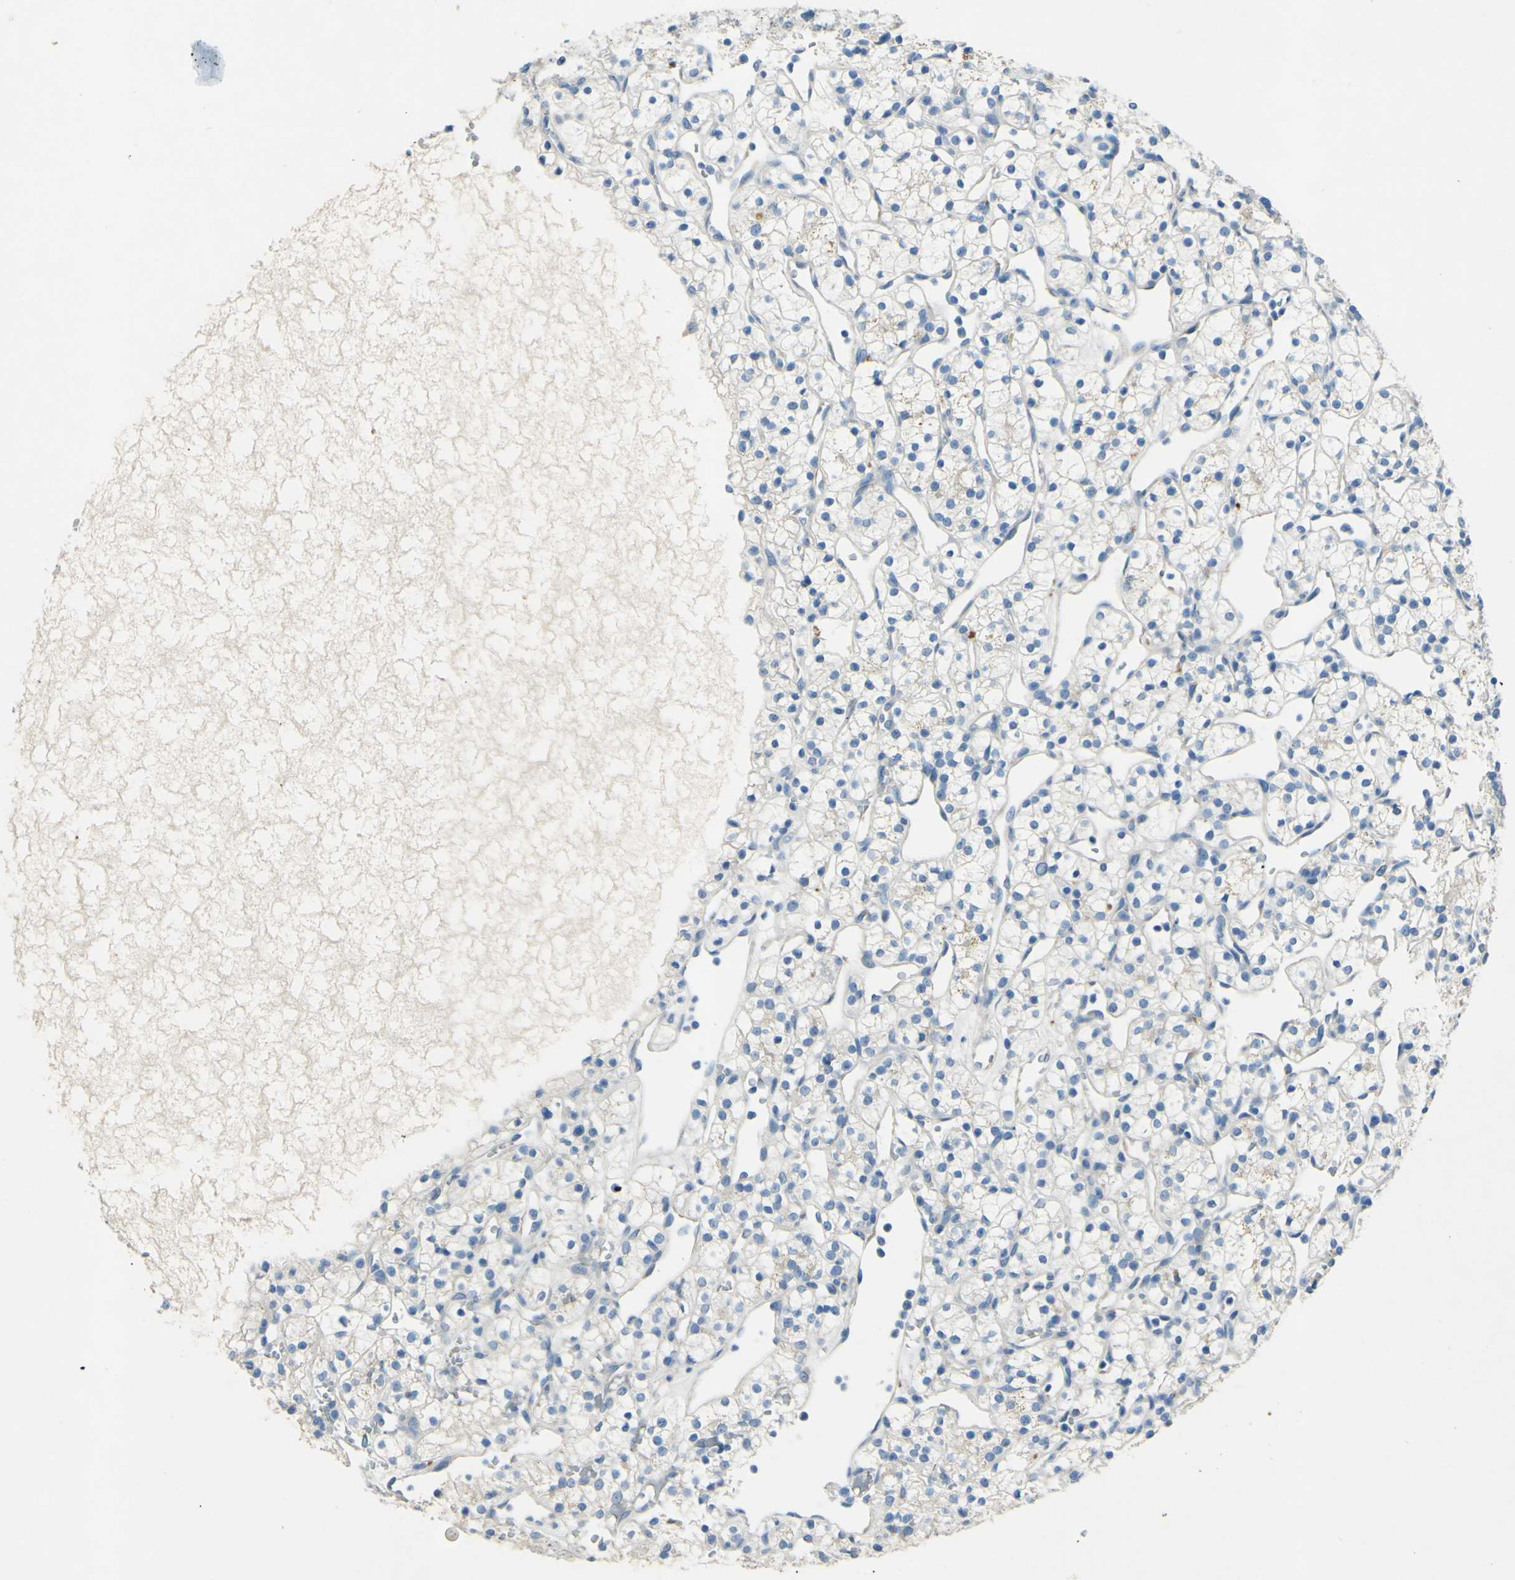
{"staining": {"intensity": "negative", "quantity": "none", "location": "none"}, "tissue": "renal cancer", "cell_type": "Tumor cells", "image_type": "cancer", "snomed": [{"axis": "morphology", "description": "Adenocarcinoma, NOS"}, {"axis": "topography", "description": "Kidney"}], "caption": "Tumor cells are negative for brown protein staining in renal adenocarcinoma.", "gene": "CDH10", "patient": {"sex": "female", "age": 60}}